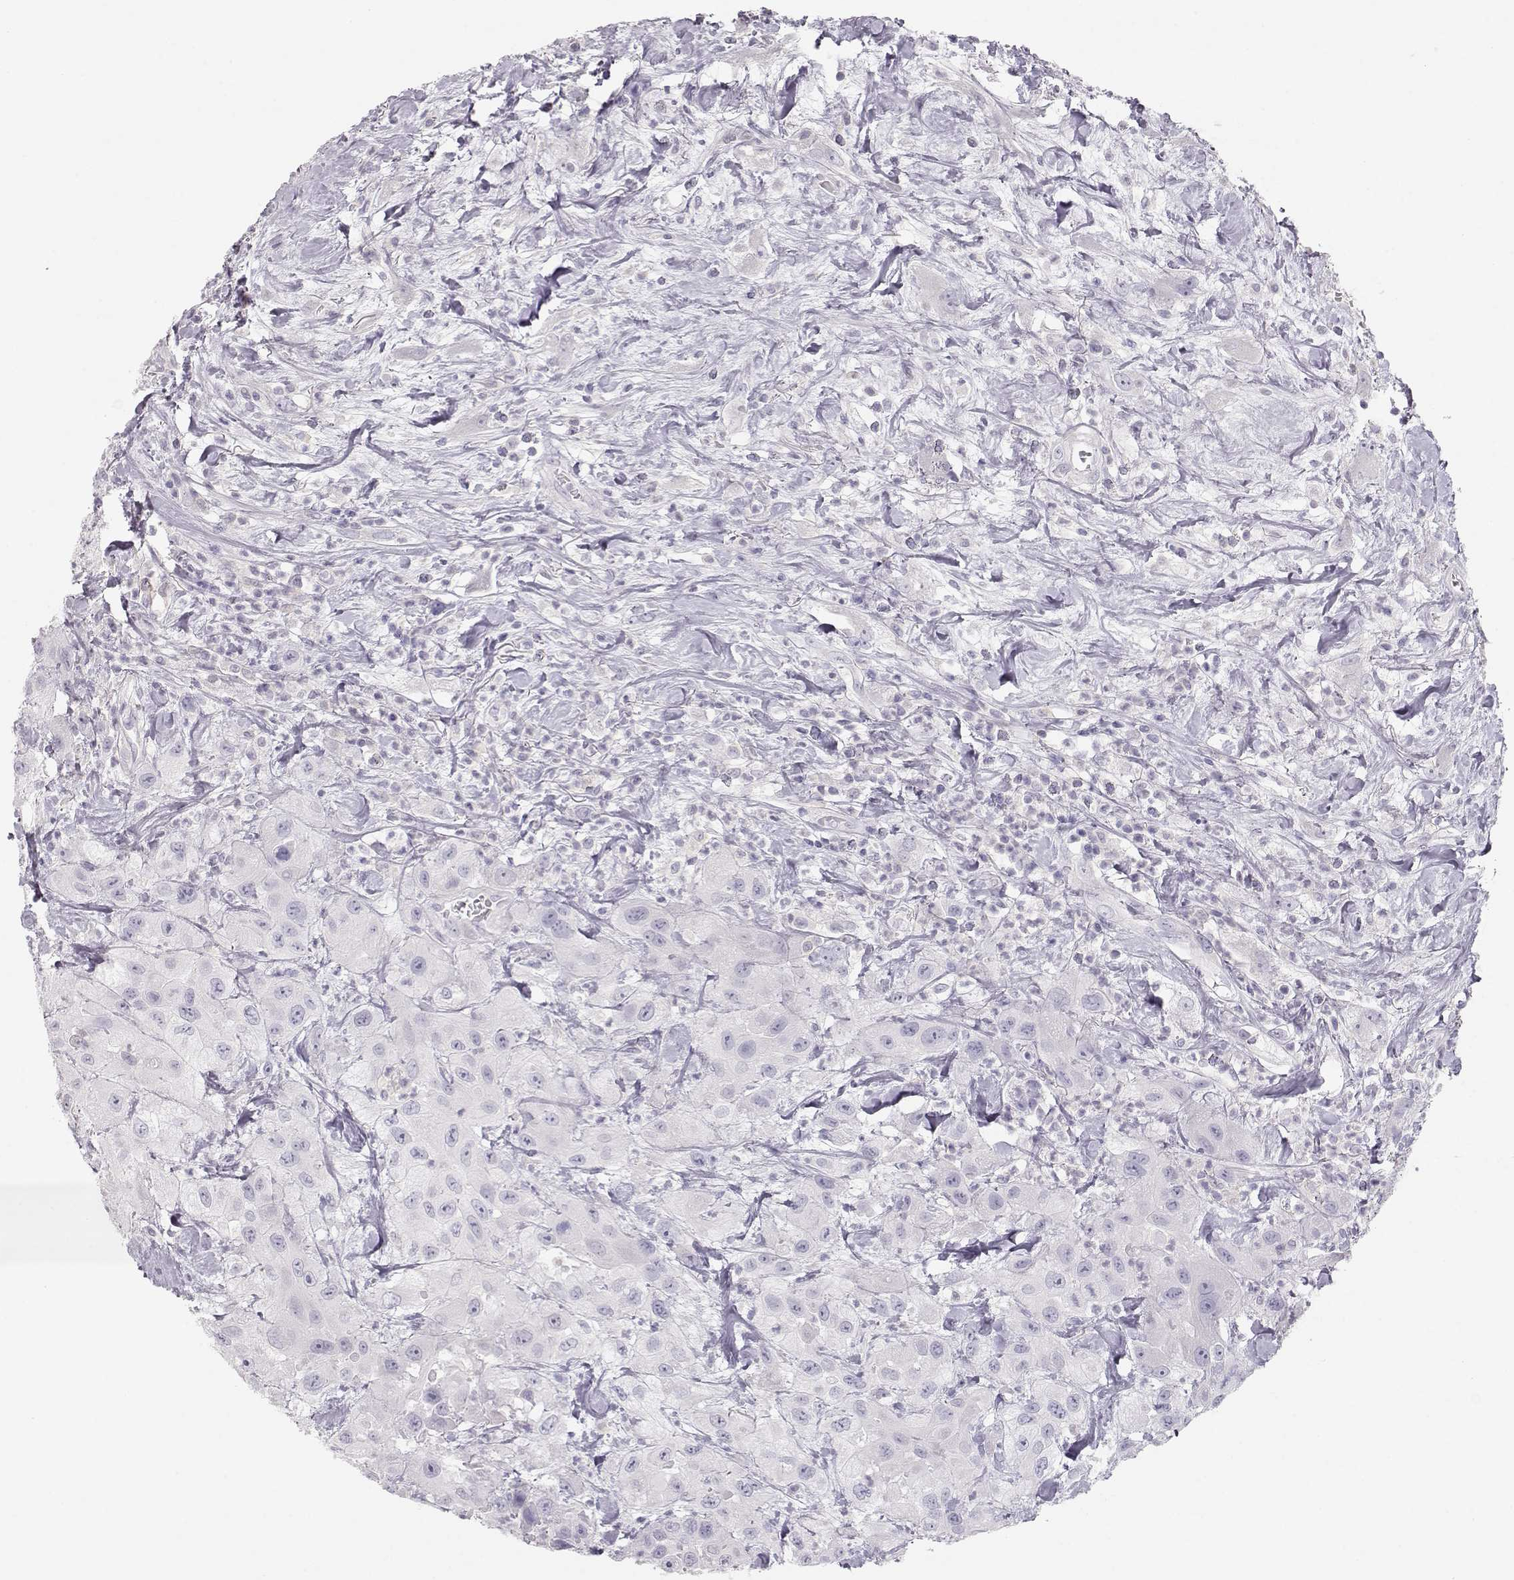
{"staining": {"intensity": "negative", "quantity": "none", "location": "none"}, "tissue": "urothelial cancer", "cell_type": "Tumor cells", "image_type": "cancer", "snomed": [{"axis": "morphology", "description": "Urothelial carcinoma, High grade"}, {"axis": "topography", "description": "Urinary bladder"}], "caption": "Urothelial carcinoma (high-grade) stained for a protein using immunohistochemistry (IHC) reveals no expression tumor cells.", "gene": "LEPR", "patient": {"sex": "male", "age": 79}}